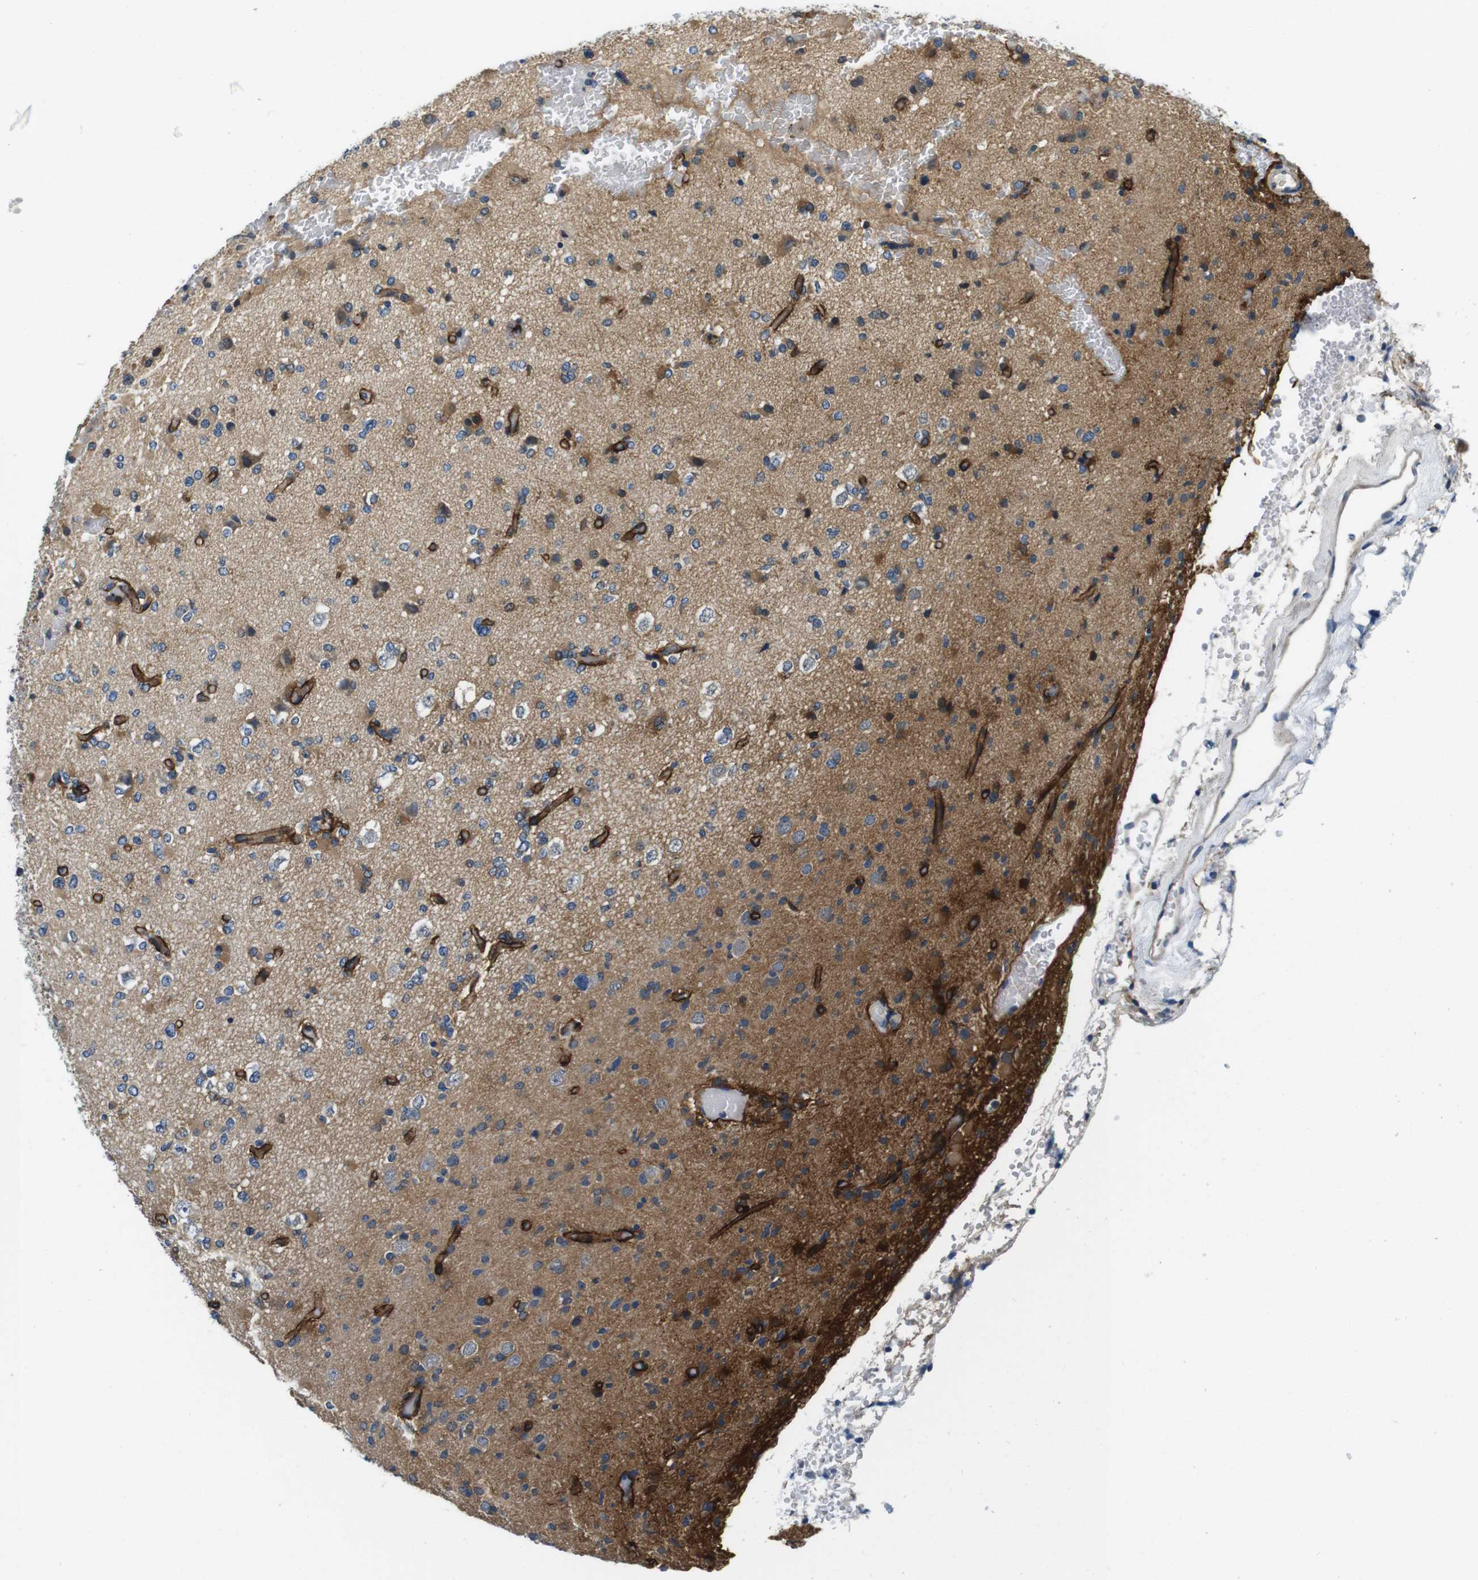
{"staining": {"intensity": "moderate", "quantity": "25%-75%", "location": "cytoplasmic/membranous"}, "tissue": "glioma", "cell_type": "Tumor cells", "image_type": "cancer", "snomed": [{"axis": "morphology", "description": "Glioma, malignant, Low grade"}, {"axis": "topography", "description": "Brain"}], "caption": "This histopathology image displays malignant glioma (low-grade) stained with immunohistochemistry (IHC) to label a protein in brown. The cytoplasmic/membranous of tumor cells show moderate positivity for the protein. Nuclei are counter-stained blue.", "gene": "DTNA", "patient": {"sex": "female", "age": 22}}